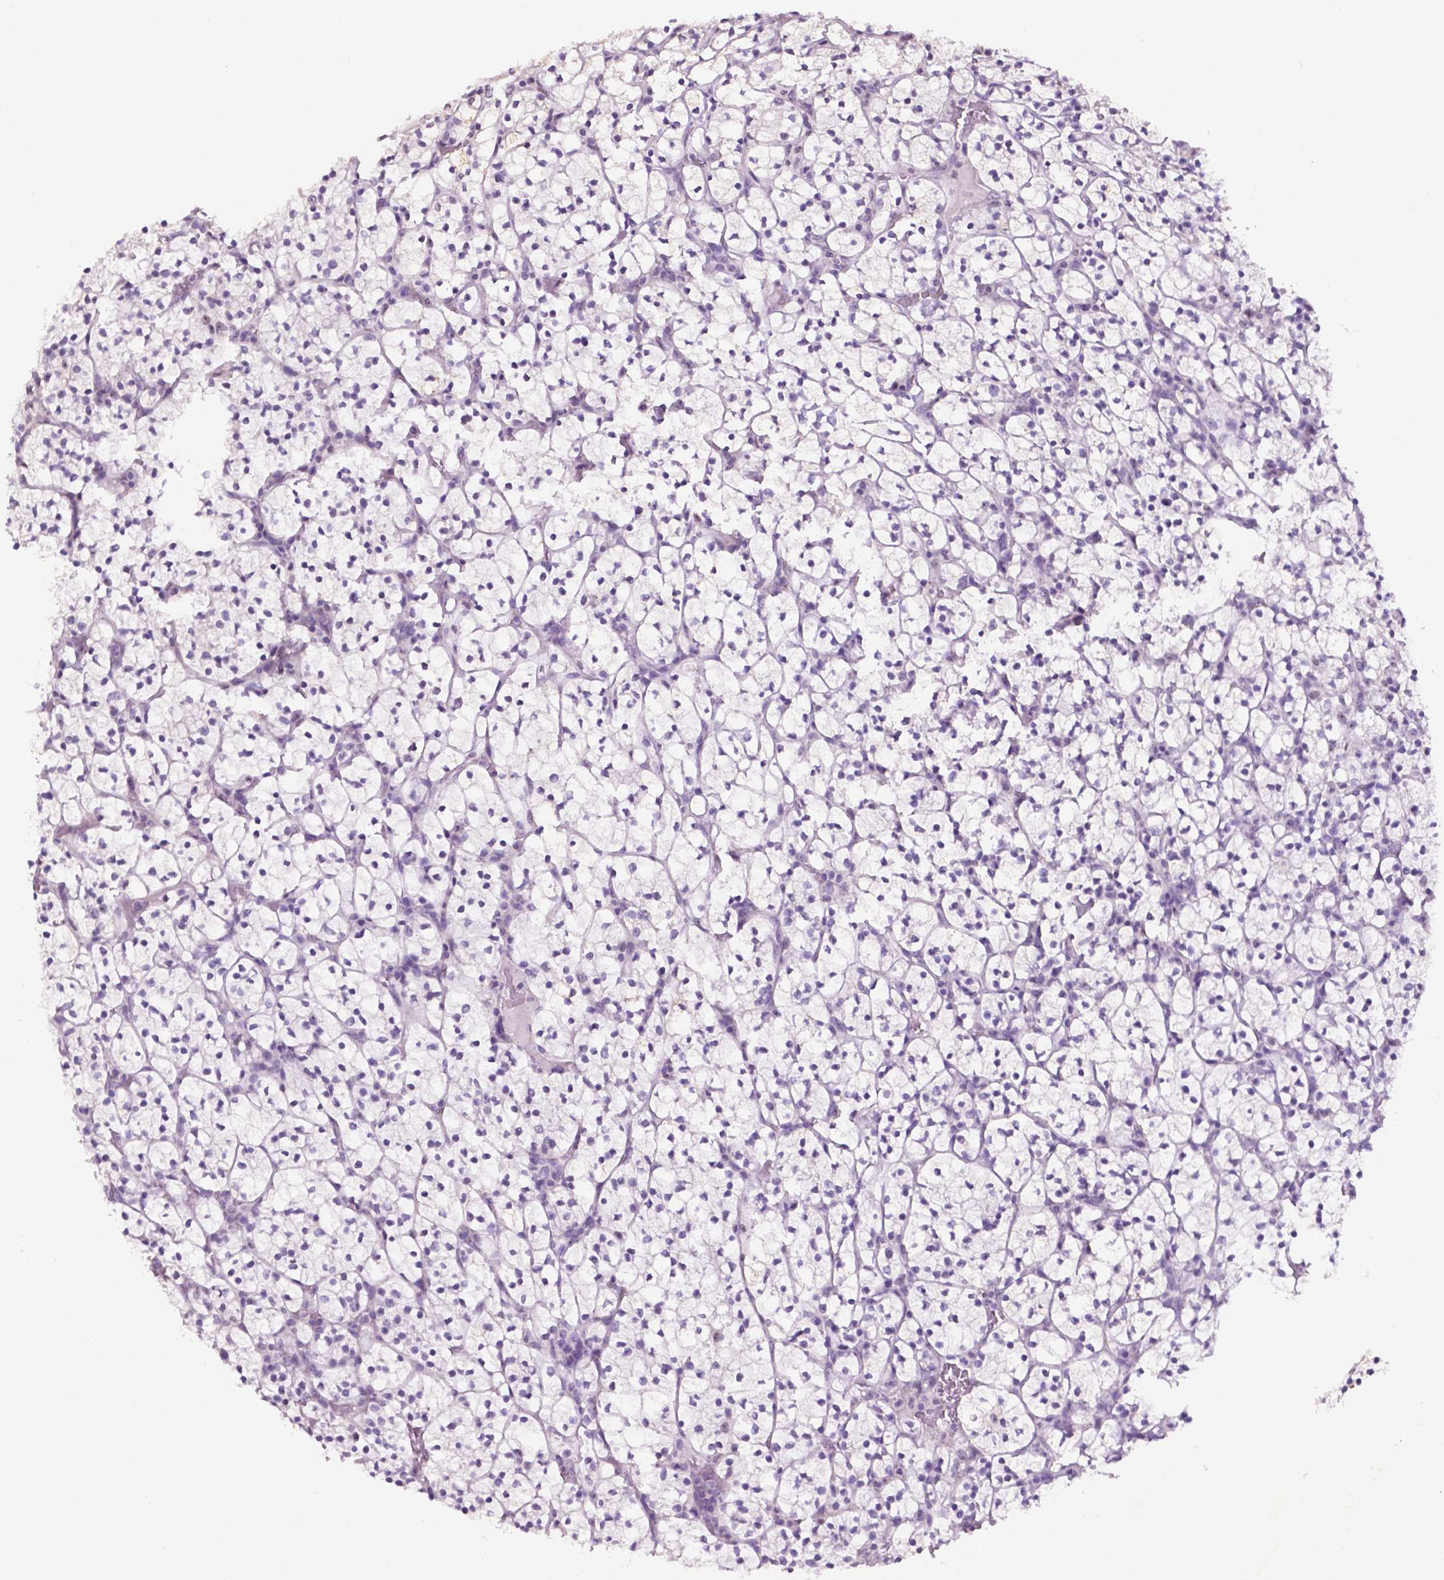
{"staining": {"intensity": "negative", "quantity": "none", "location": "none"}, "tissue": "renal cancer", "cell_type": "Tumor cells", "image_type": "cancer", "snomed": [{"axis": "morphology", "description": "Adenocarcinoma, NOS"}, {"axis": "topography", "description": "Kidney"}], "caption": "IHC of renal adenocarcinoma exhibits no positivity in tumor cells.", "gene": "C18orf21", "patient": {"sex": "female", "age": 89}}